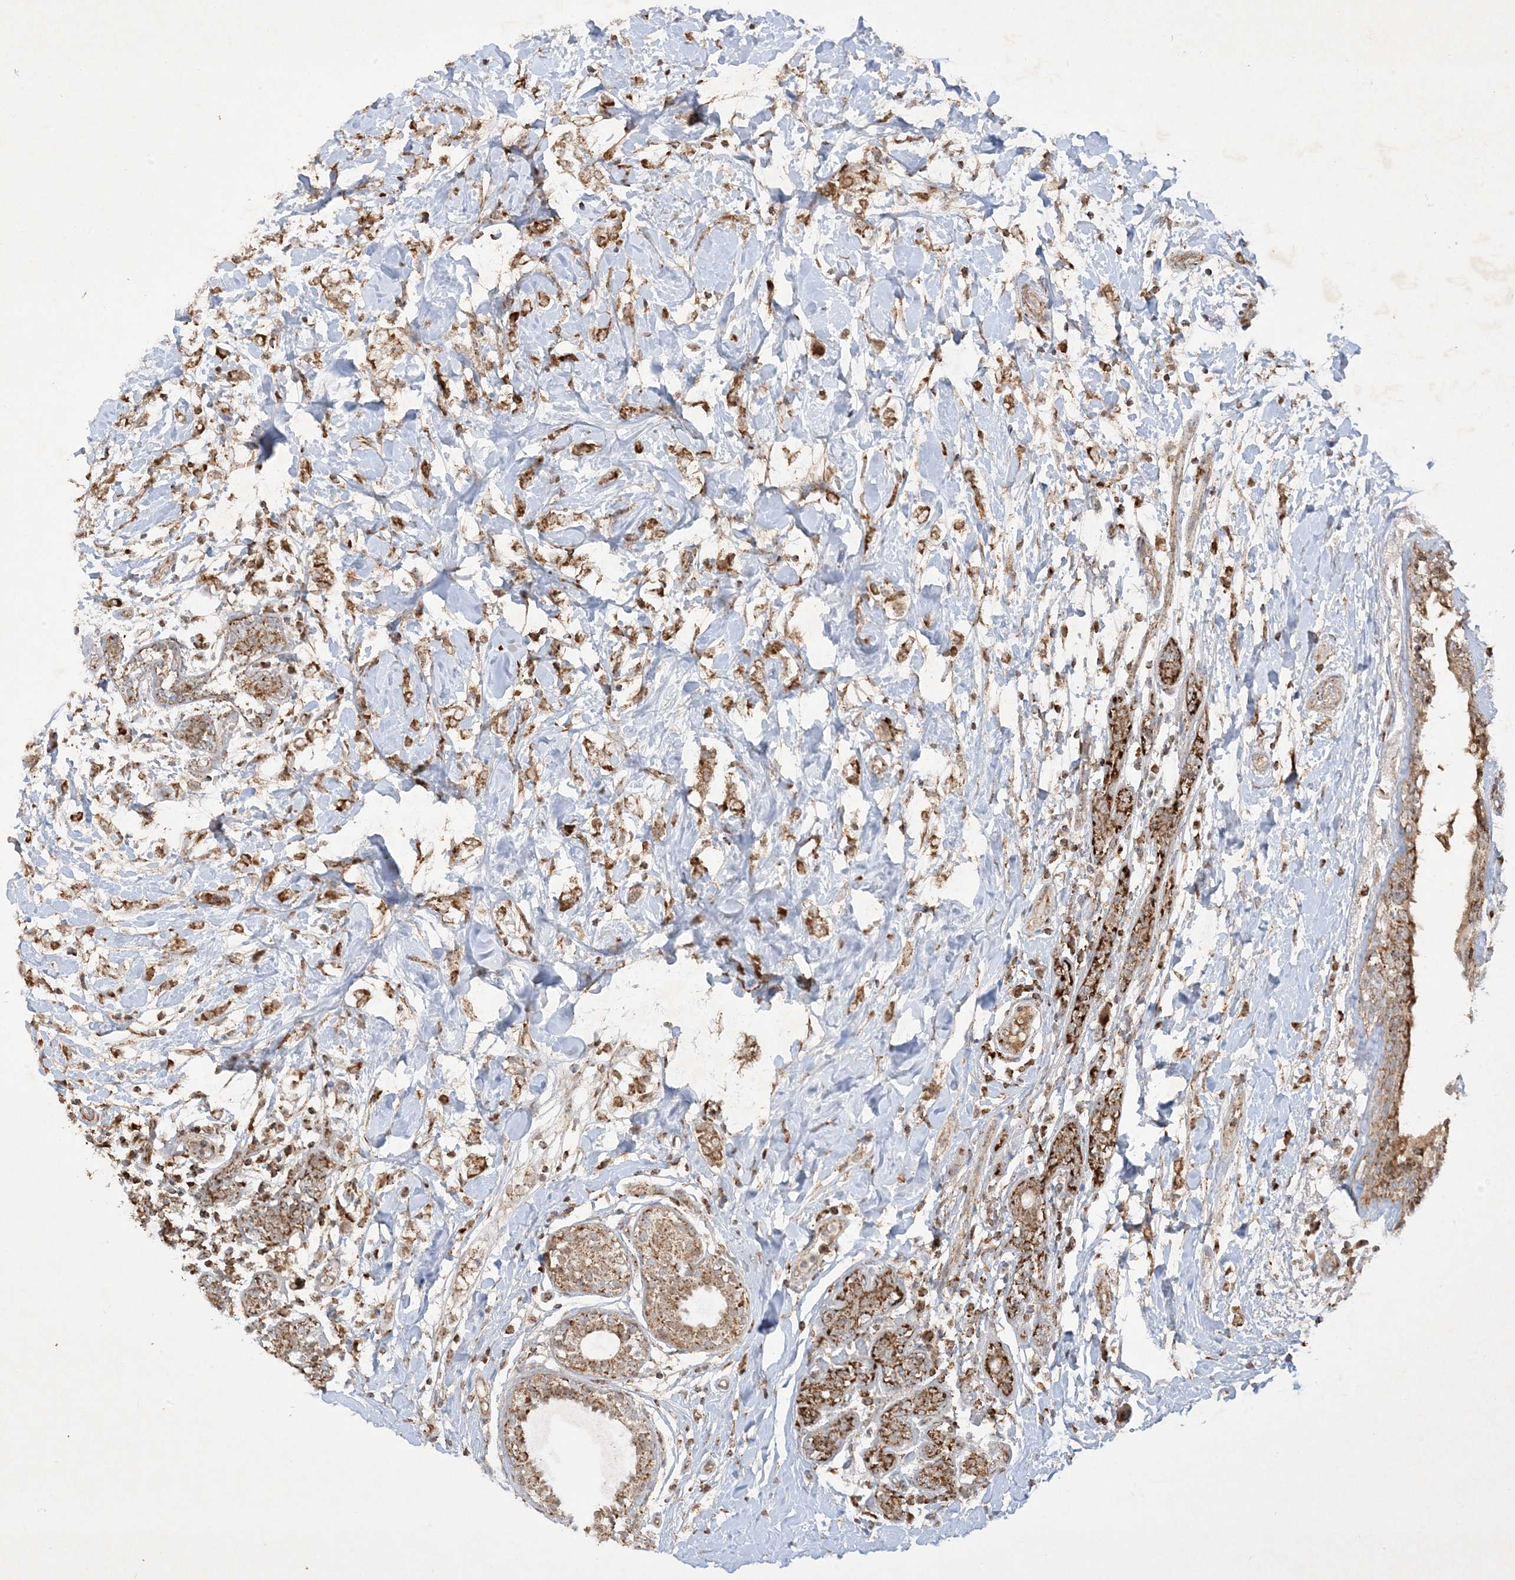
{"staining": {"intensity": "moderate", "quantity": ">75%", "location": "cytoplasmic/membranous"}, "tissue": "breast cancer", "cell_type": "Tumor cells", "image_type": "cancer", "snomed": [{"axis": "morphology", "description": "Normal tissue, NOS"}, {"axis": "morphology", "description": "Lobular carcinoma"}, {"axis": "topography", "description": "Breast"}], "caption": "Immunohistochemical staining of lobular carcinoma (breast) exhibits medium levels of moderate cytoplasmic/membranous protein positivity in about >75% of tumor cells.", "gene": "NDUFAF3", "patient": {"sex": "female", "age": 47}}